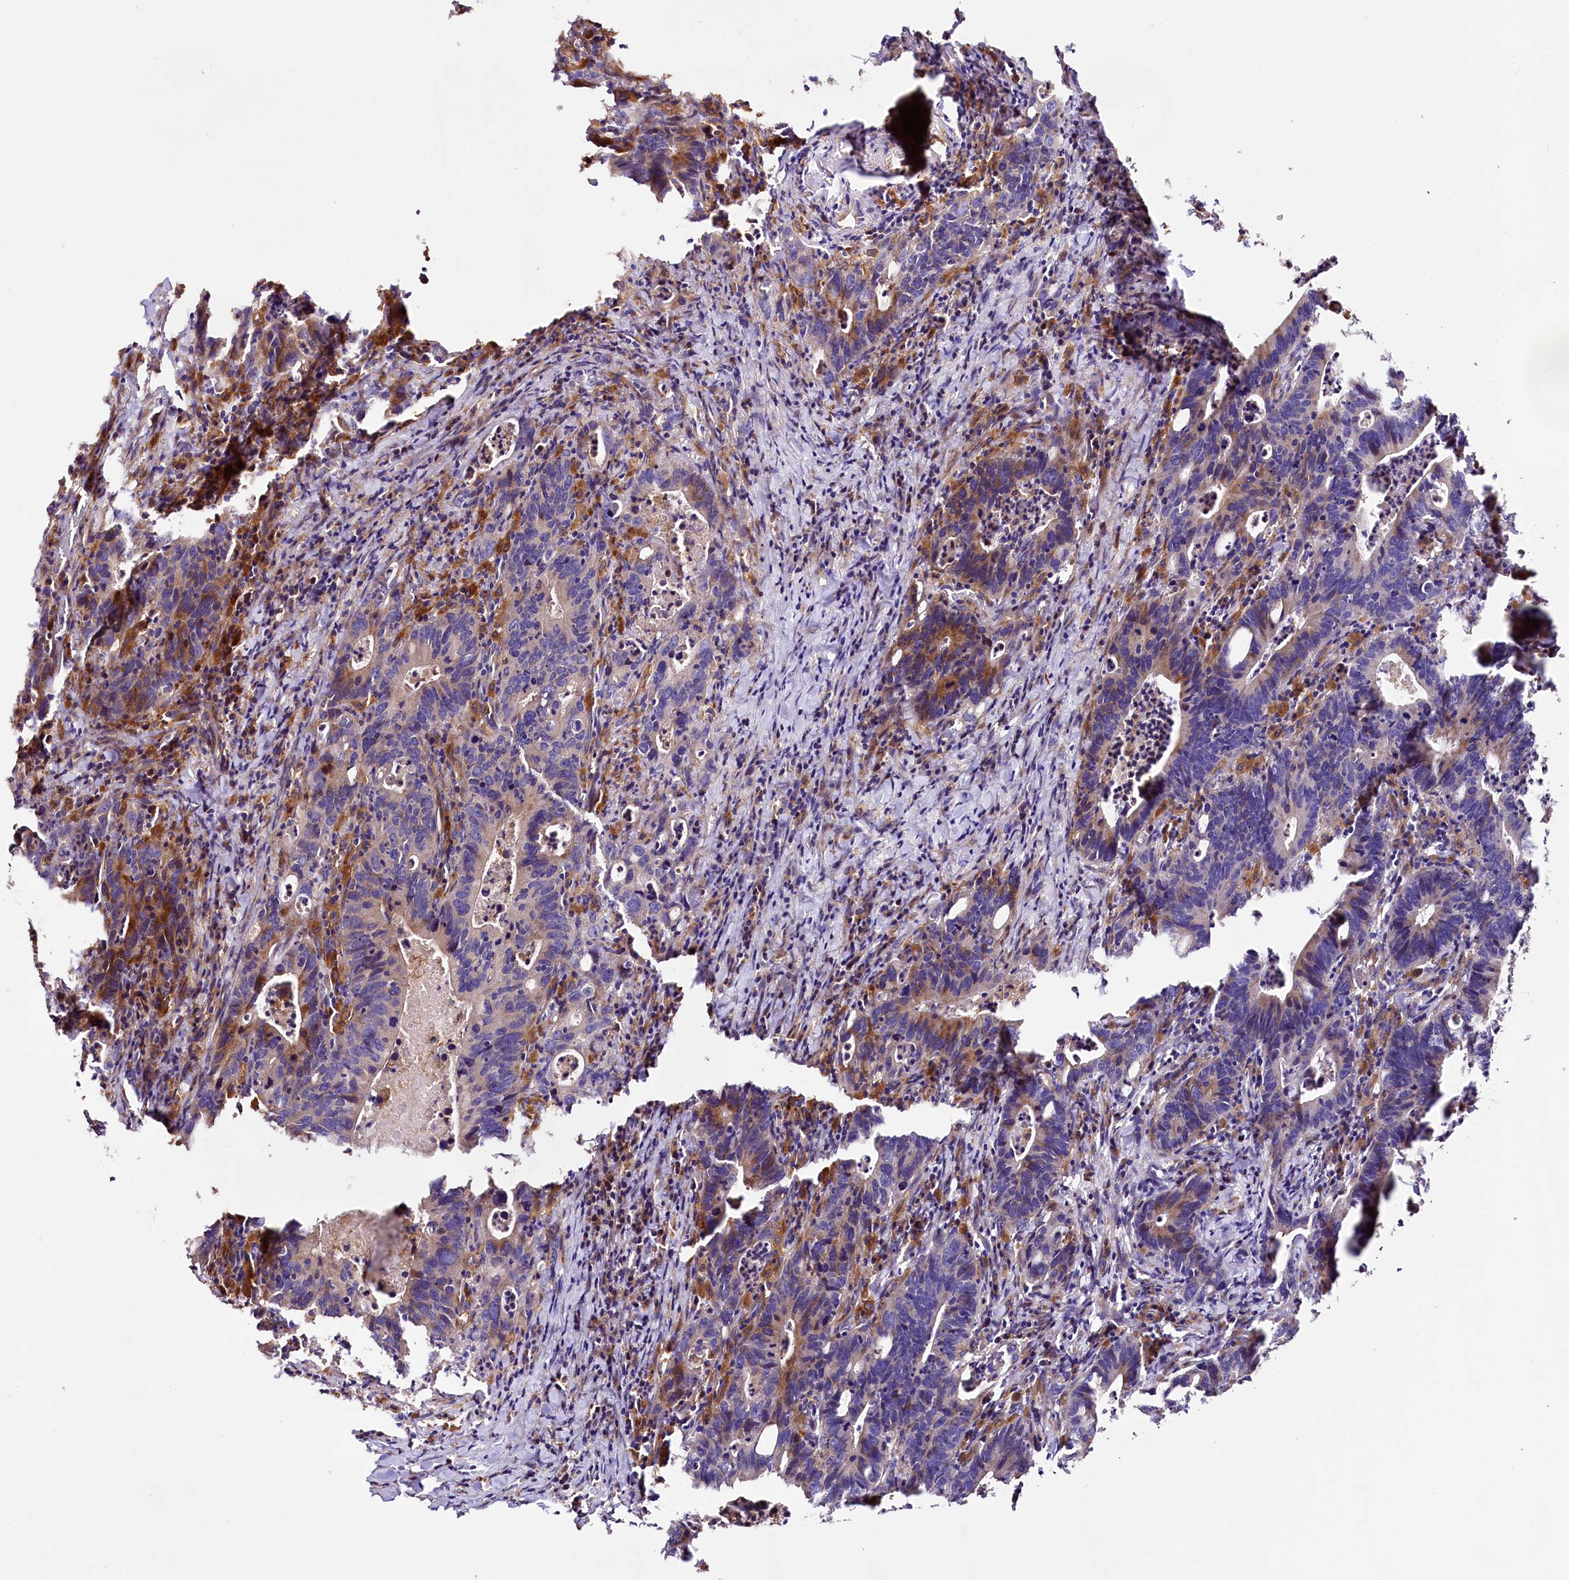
{"staining": {"intensity": "moderate", "quantity": "<25%", "location": "cytoplasmic/membranous"}, "tissue": "colorectal cancer", "cell_type": "Tumor cells", "image_type": "cancer", "snomed": [{"axis": "morphology", "description": "Adenocarcinoma, NOS"}, {"axis": "topography", "description": "Colon"}], "caption": "The micrograph shows immunohistochemical staining of colorectal adenocarcinoma. There is moderate cytoplasmic/membranous staining is identified in about <25% of tumor cells. (Brightfield microscopy of DAB IHC at high magnification).", "gene": "DMXL2", "patient": {"sex": "female", "age": 75}}